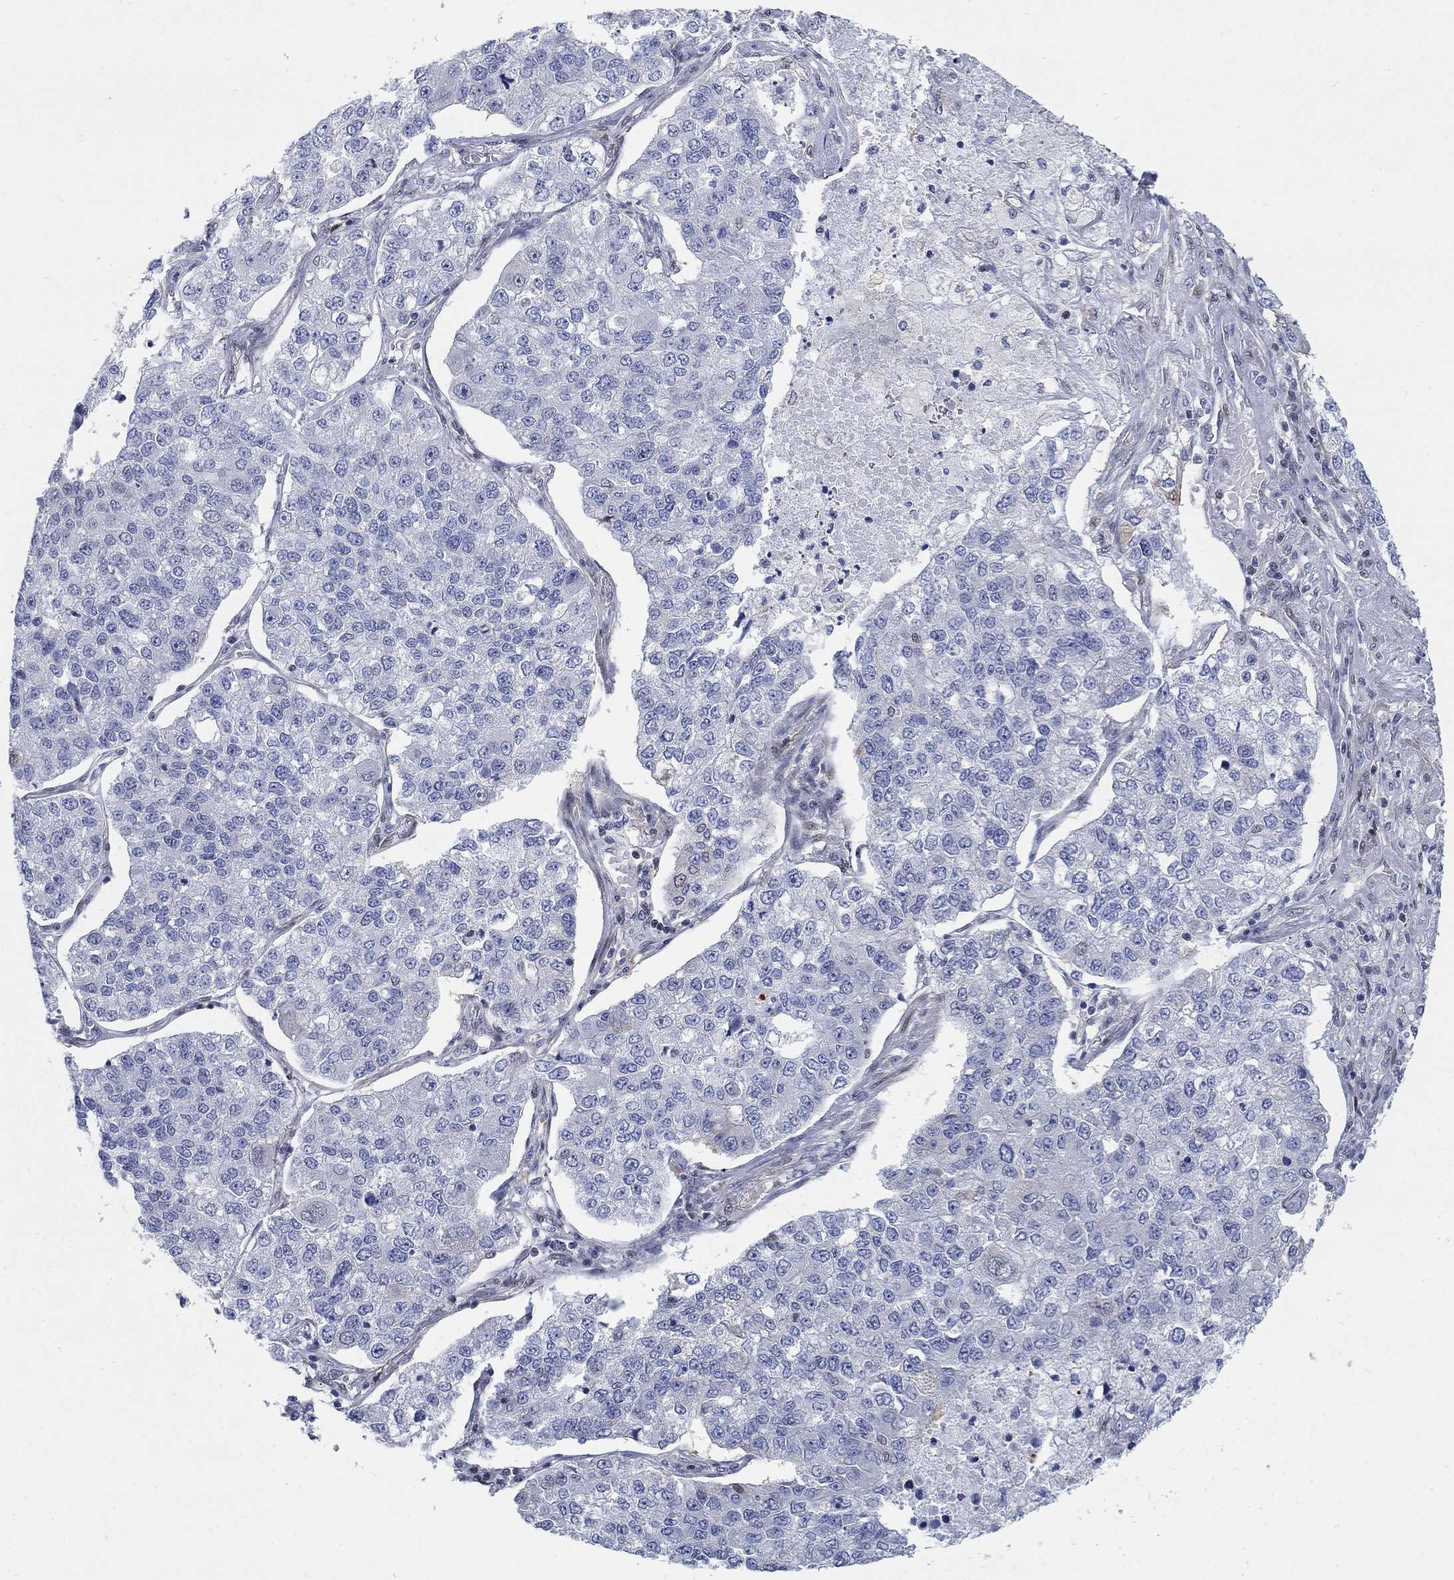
{"staining": {"intensity": "negative", "quantity": "none", "location": "none"}, "tissue": "lung cancer", "cell_type": "Tumor cells", "image_type": "cancer", "snomed": [{"axis": "morphology", "description": "Adenocarcinoma, NOS"}, {"axis": "topography", "description": "Lung"}], "caption": "Photomicrograph shows no protein staining in tumor cells of lung adenocarcinoma tissue.", "gene": "MYO3A", "patient": {"sex": "male", "age": 49}}